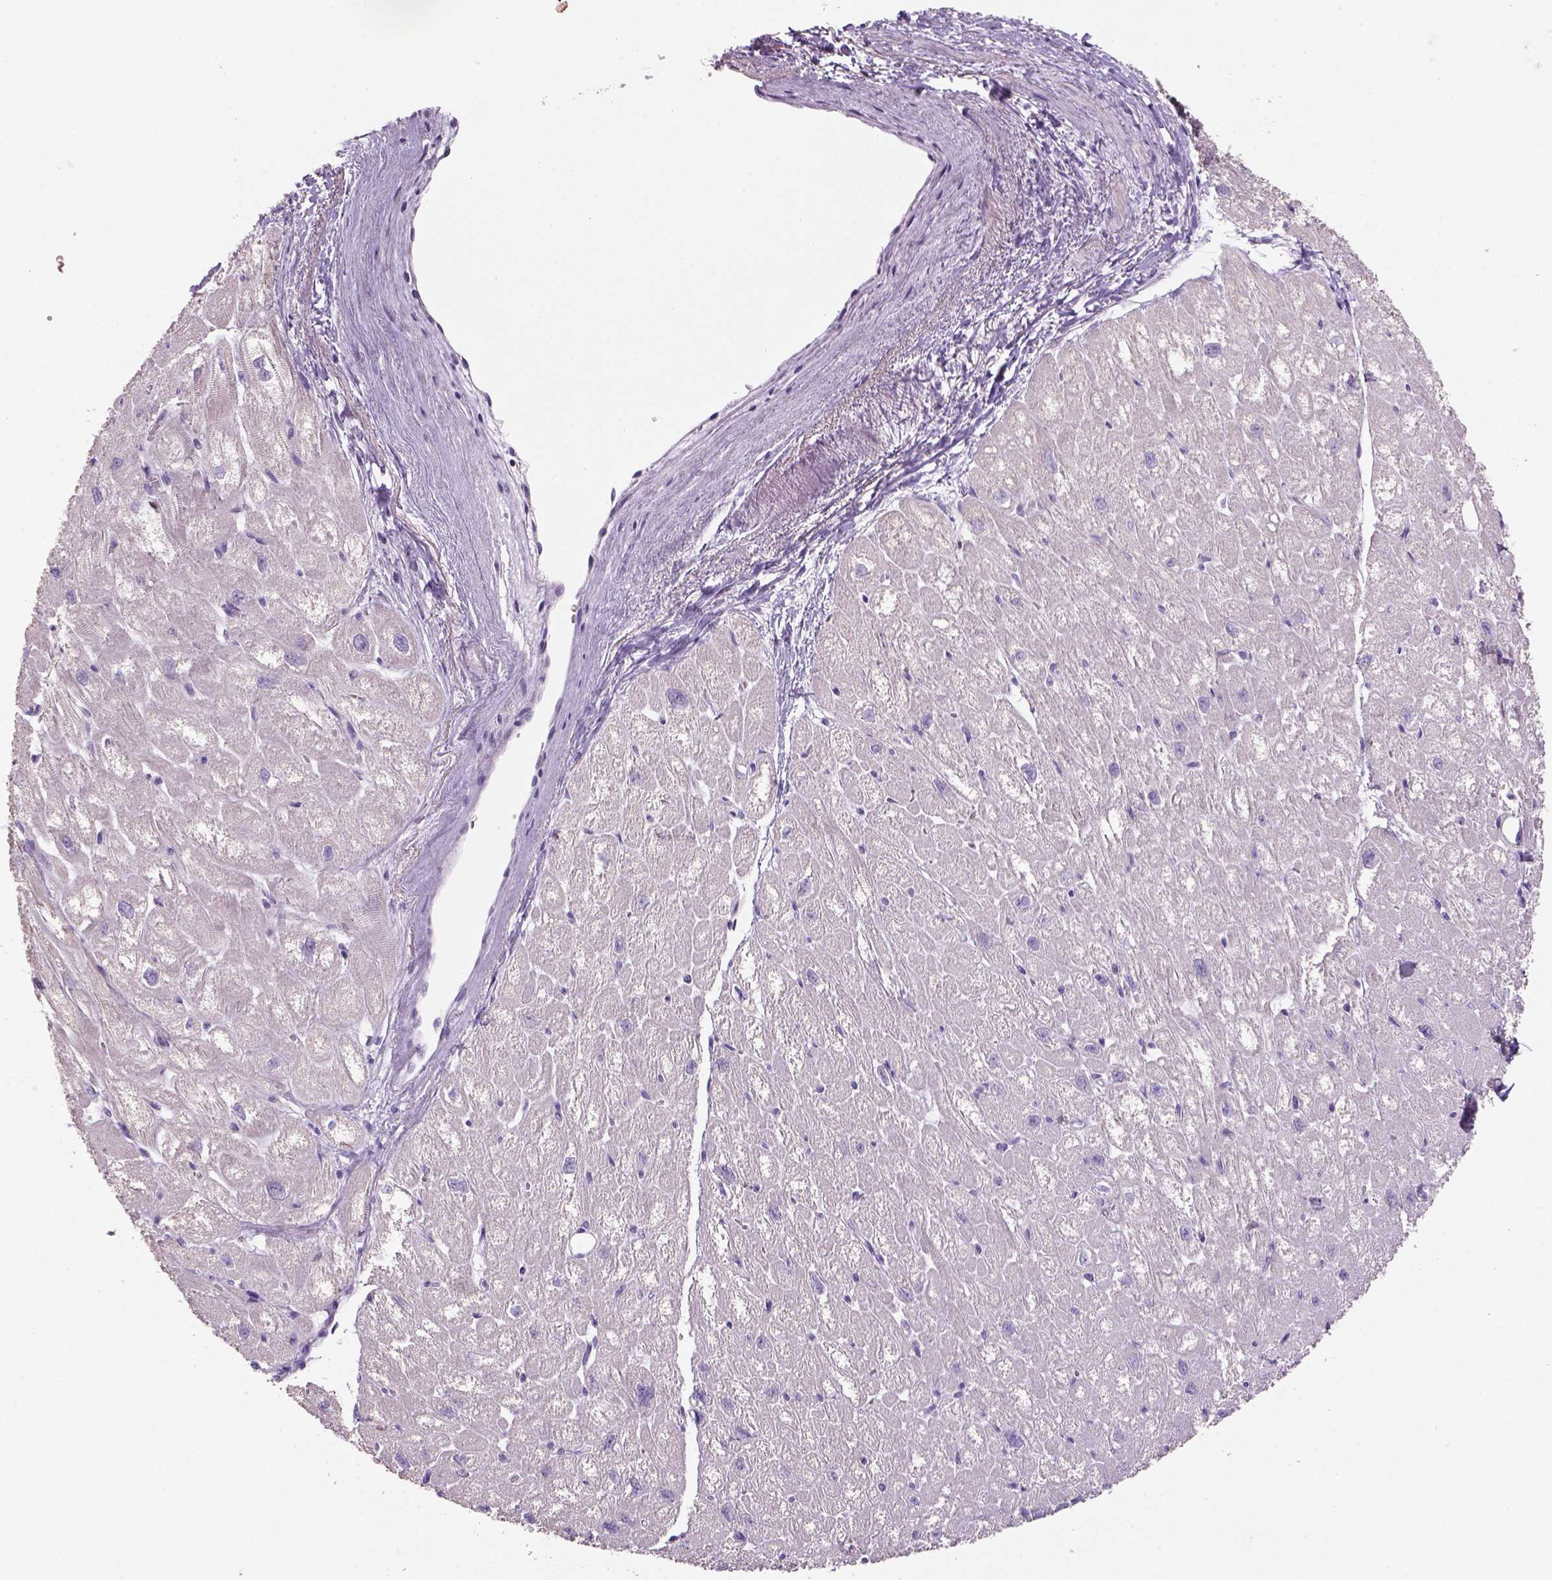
{"staining": {"intensity": "weak", "quantity": "<25%", "location": "cytoplasmic/membranous"}, "tissue": "heart muscle", "cell_type": "Cardiomyocytes", "image_type": "normal", "snomed": [{"axis": "morphology", "description": "Normal tissue, NOS"}, {"axis": "topography", "description": "Heart"}], "caption": "Cardiomyocytes show no significant positivity in benign heart muscle. (DAB immunohistochemistry (IHC) with hematoxylin counter stain).", "gene": "ADGRV1", "patient": {"sex": "male", "age": 61}}